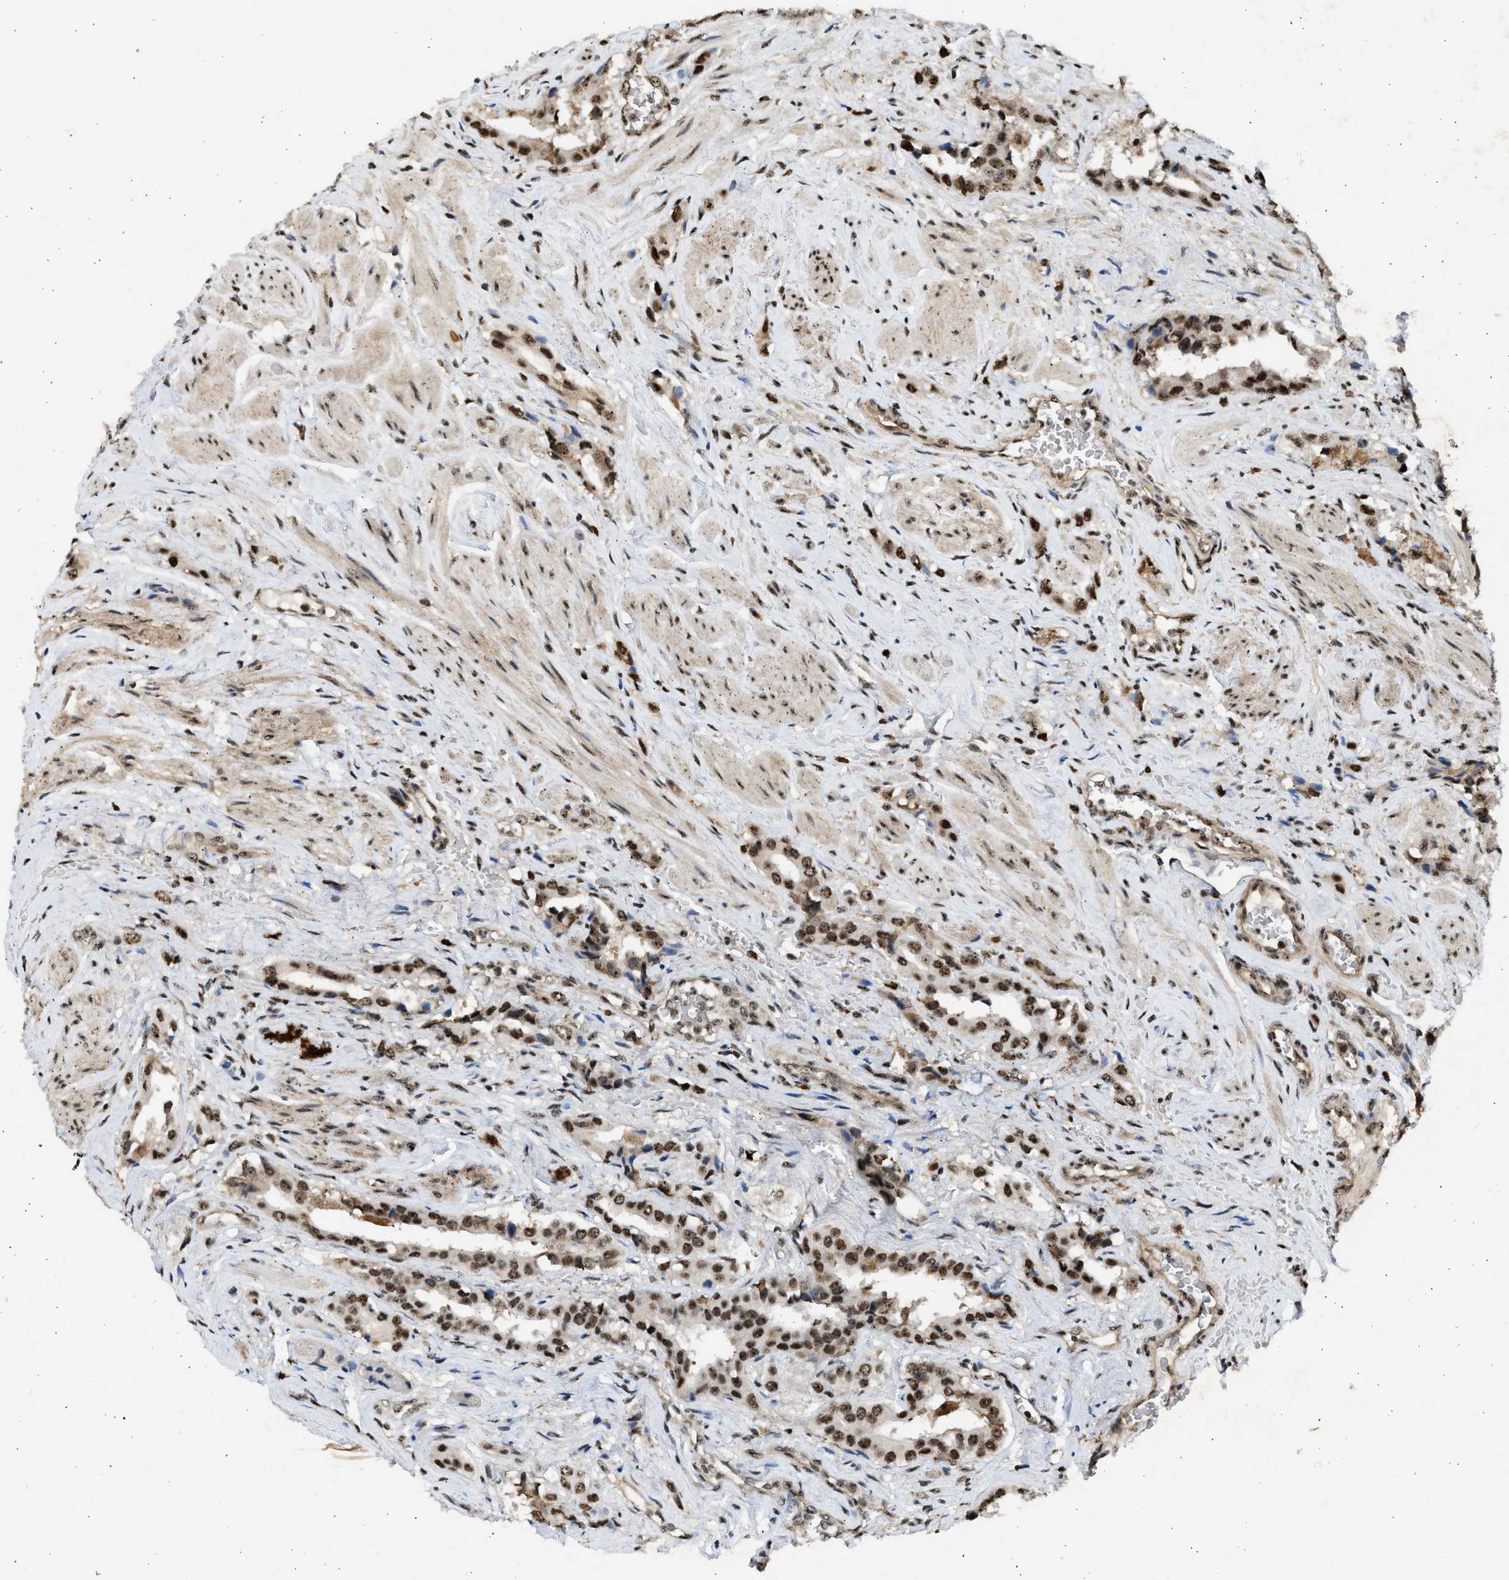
{"staining": {"intensity": "strong", "quantity": ">75%", "location": "nuclear"}, "tissue": "prostate cancer", "cell_type": "Tumor cells", "image_type": "cancer", "snomed": [{"axis": "morphology", "description": "Adenocarcinoma, High grade"}, {"axis": "topography", "description": "Prostate"}], "caption": "Immunohistochemistry (IHC) histopathology image of neoplastic tissue: human prostate cancer stained using immunohistochemistry displays high levels of strong protein expression localized specifically in the nuclear of tumor cells, appearing as a nuclear brown color.", "gene": "TFDP2", "patient": {"sex": "male", "age": 52}}